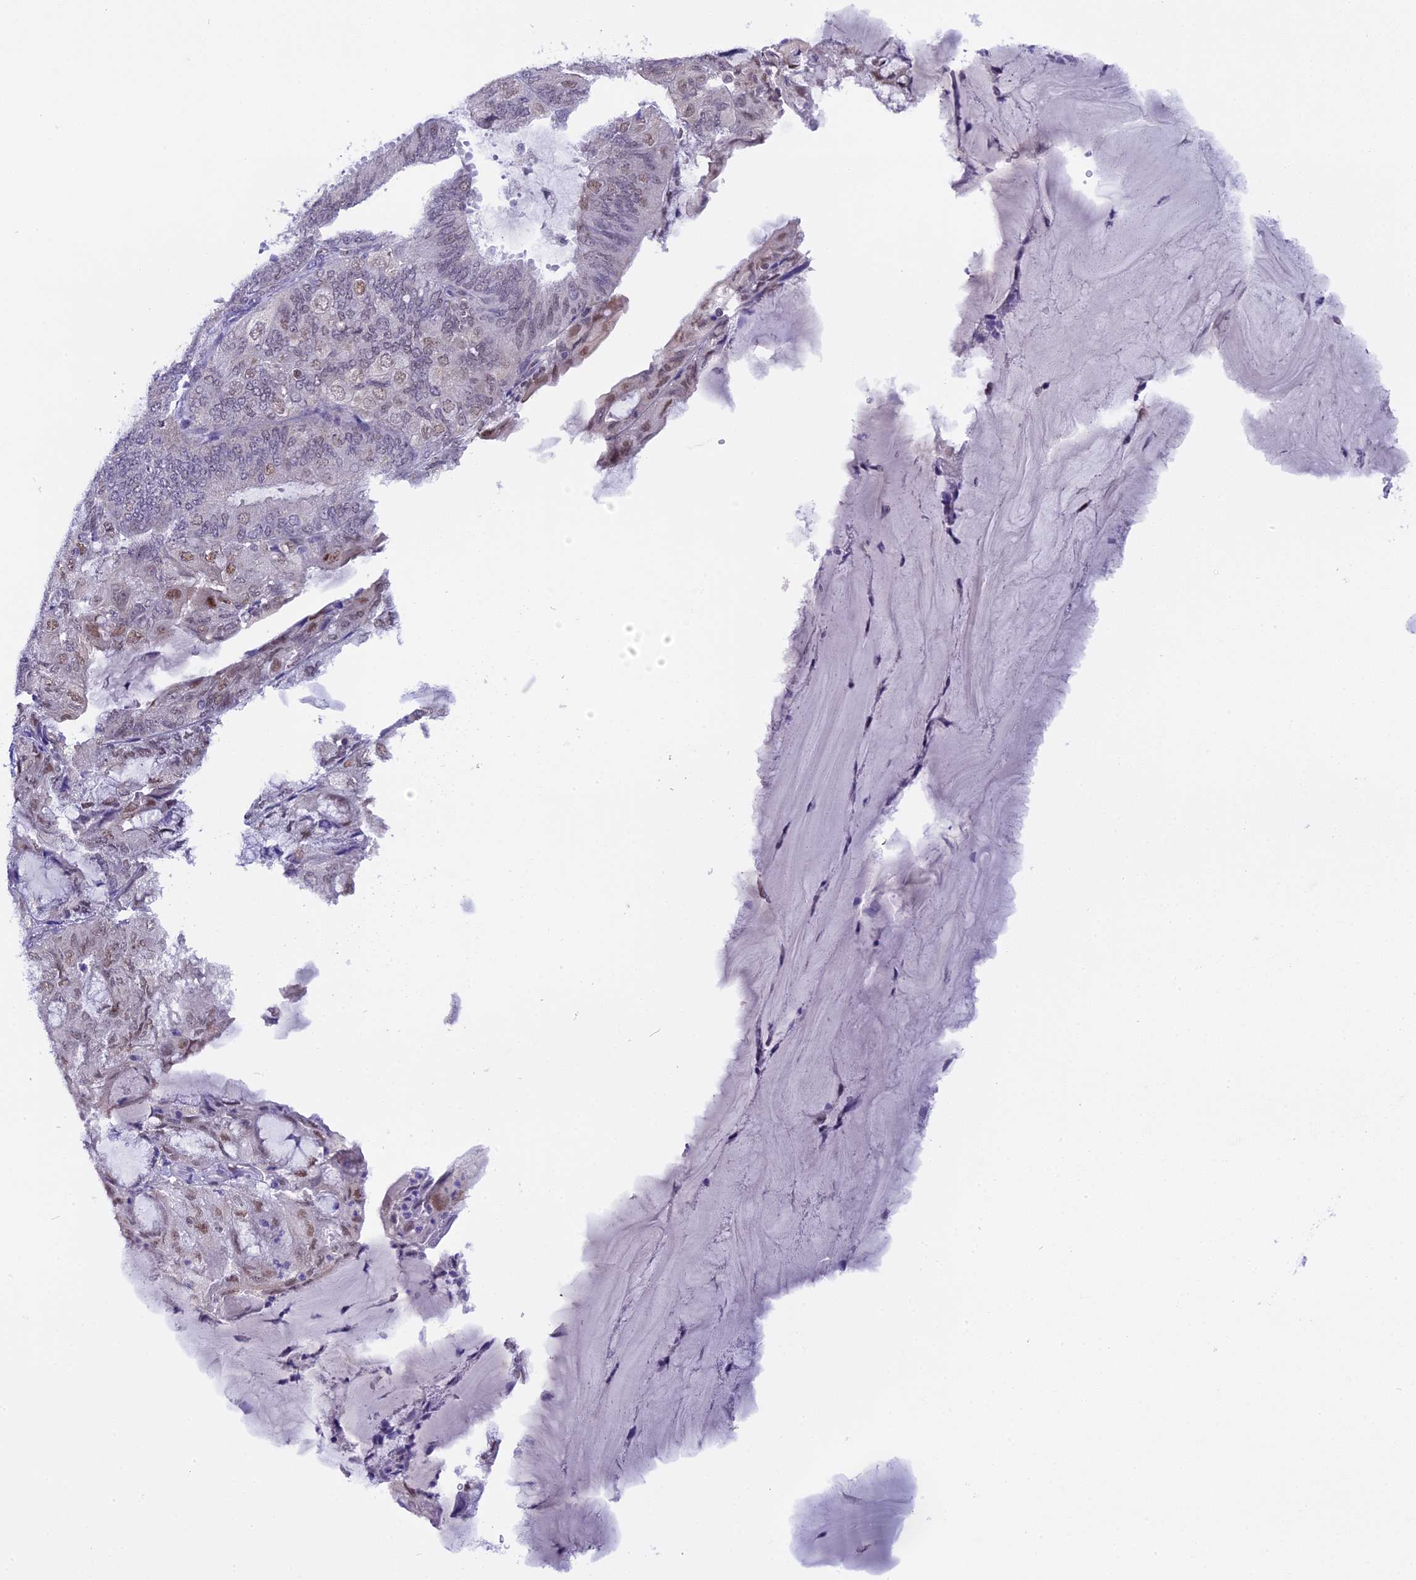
{"staining": {"intensity": "weak", "quantity": "<25%", "location": "nuclear"}, "tissue": "endometrial cancer", "cell_type": "Tumor cells", "image_type": "cancer", "snomed": [{"axis": "morphology", "description": "Adenocarcinoma, NOS"}, {"axis": "topography", "description": "Endometrium"}], "caption": "The immunohistochemistry image has no significant expression in tumor cells of adenocarcinoma (endometrial) tissue.", "gene": "OSGEP", "patient": {"sex": "female", "age": 81}}